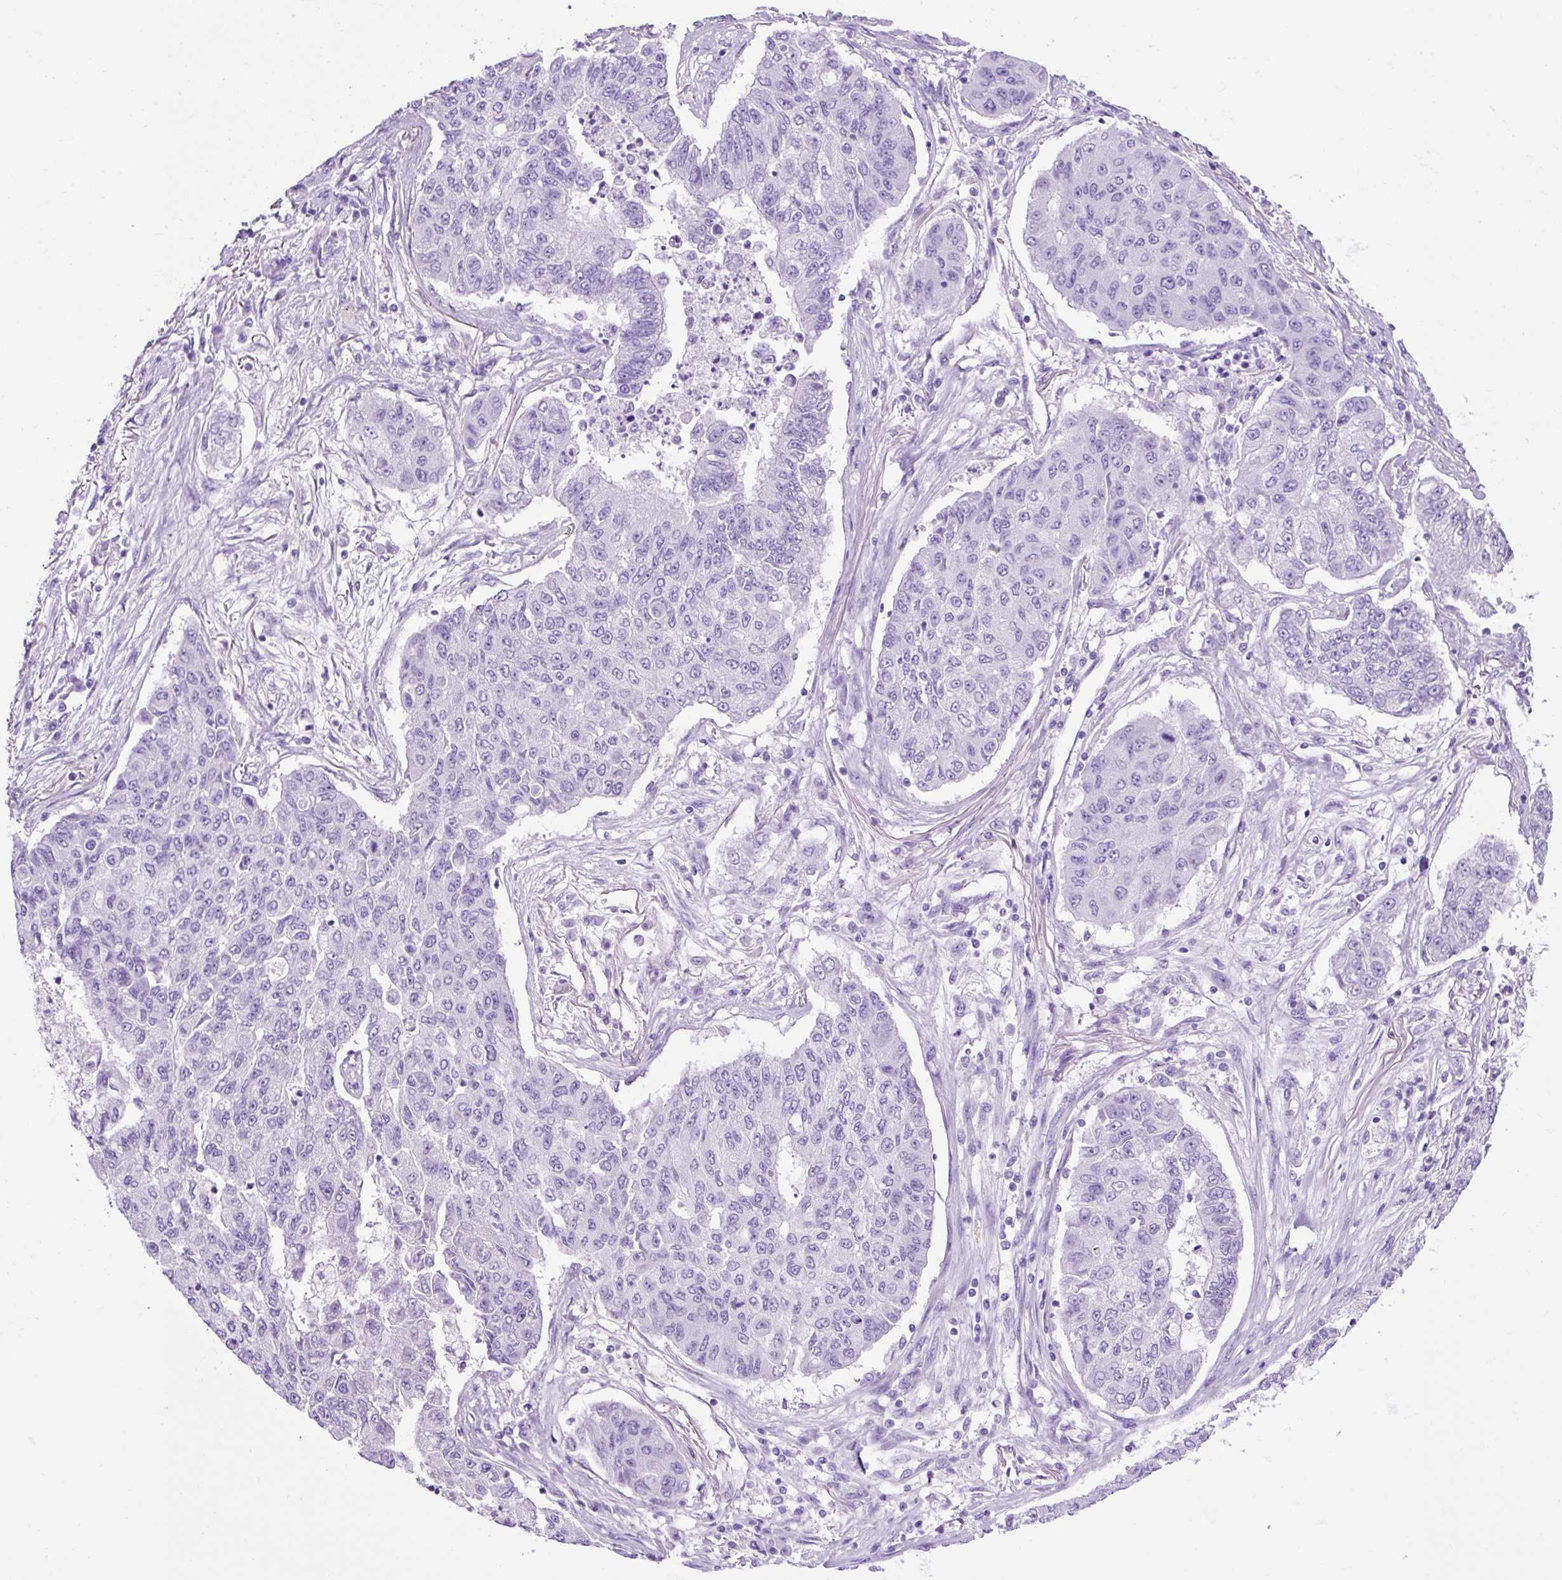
{"staining": {"intensity": "negative", "quantity": "none", "location": "none"}, "tissue": "lung cancer", "cell_type": "Tumor cells", "image_type": "cancer", "snomed": [{"axis": "morphology", "description": "Squamous cell carcinoma, NOS"}, {"axis": "topography", "description": "Lung"}], "caption": "This is an immunohistochemistry (IHC) image of human lung squamous cell carcinoma. There is no positivity in tumor cells.", "gene": "KRT12", "patient": {"sex": "male", "age": 74}}